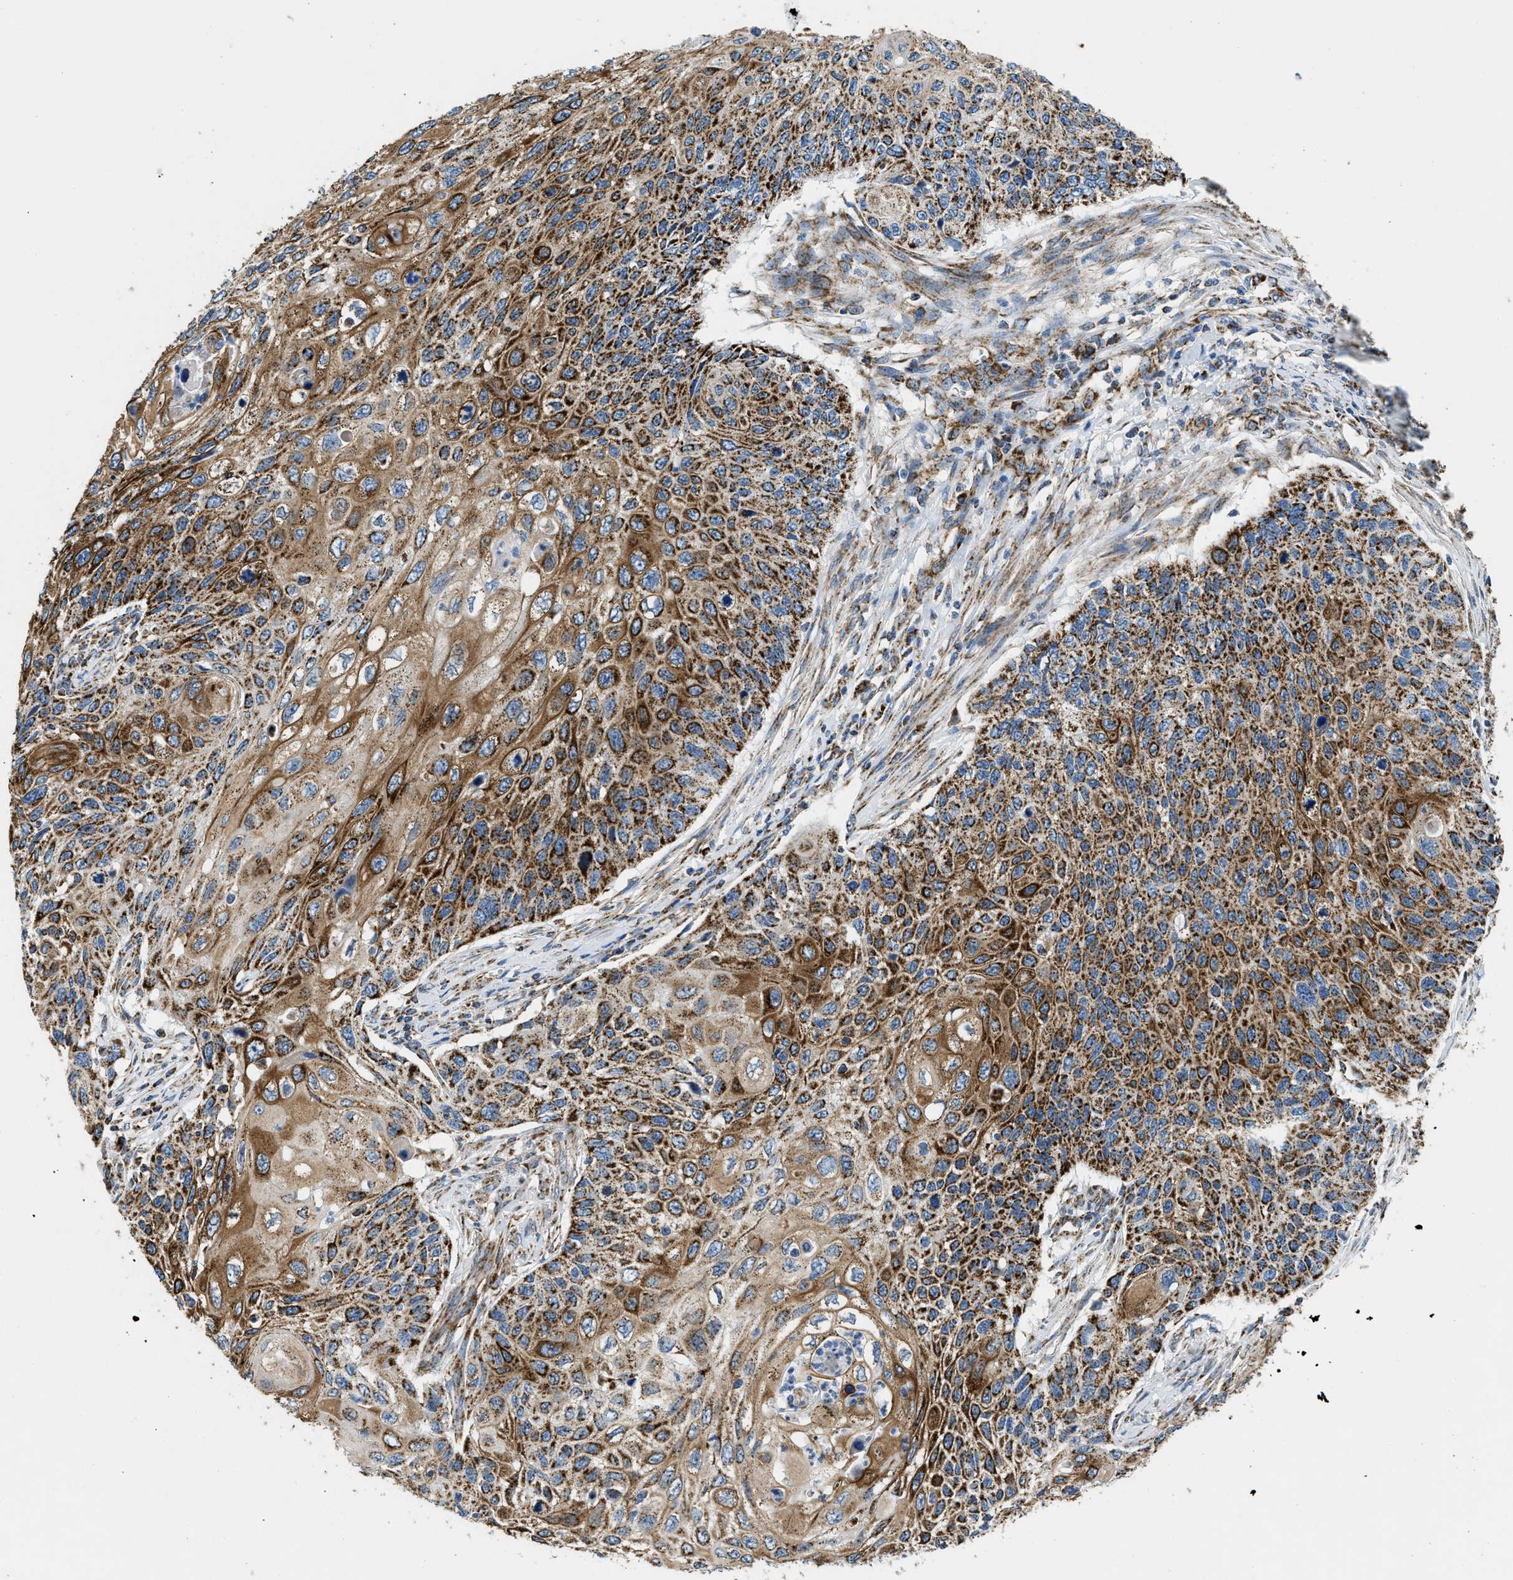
{"staining": {"intensity": "strong", "quantity": ">75%", "location": "cytoplasmic/membranous"}, "tissue": "cervical cancer", "cell_type": "Tumor cells", "image_type": "cancer", "snomed": [{"axis": "morphology", "description": "Squamous cell carcinoma, NOS"}, {"axis": "topography", "description": "Cervix"}], "caption": "Immunohistochemistry (IHC) (DAB (3,3'-diaminobenzidine)) staining of human cervical cancer demonstrates strong cytoplasmic/membranous protein staining in about >75% of tumor cells.", "gene": "STK33", "patient": {"sex": "female", "age": 70}}